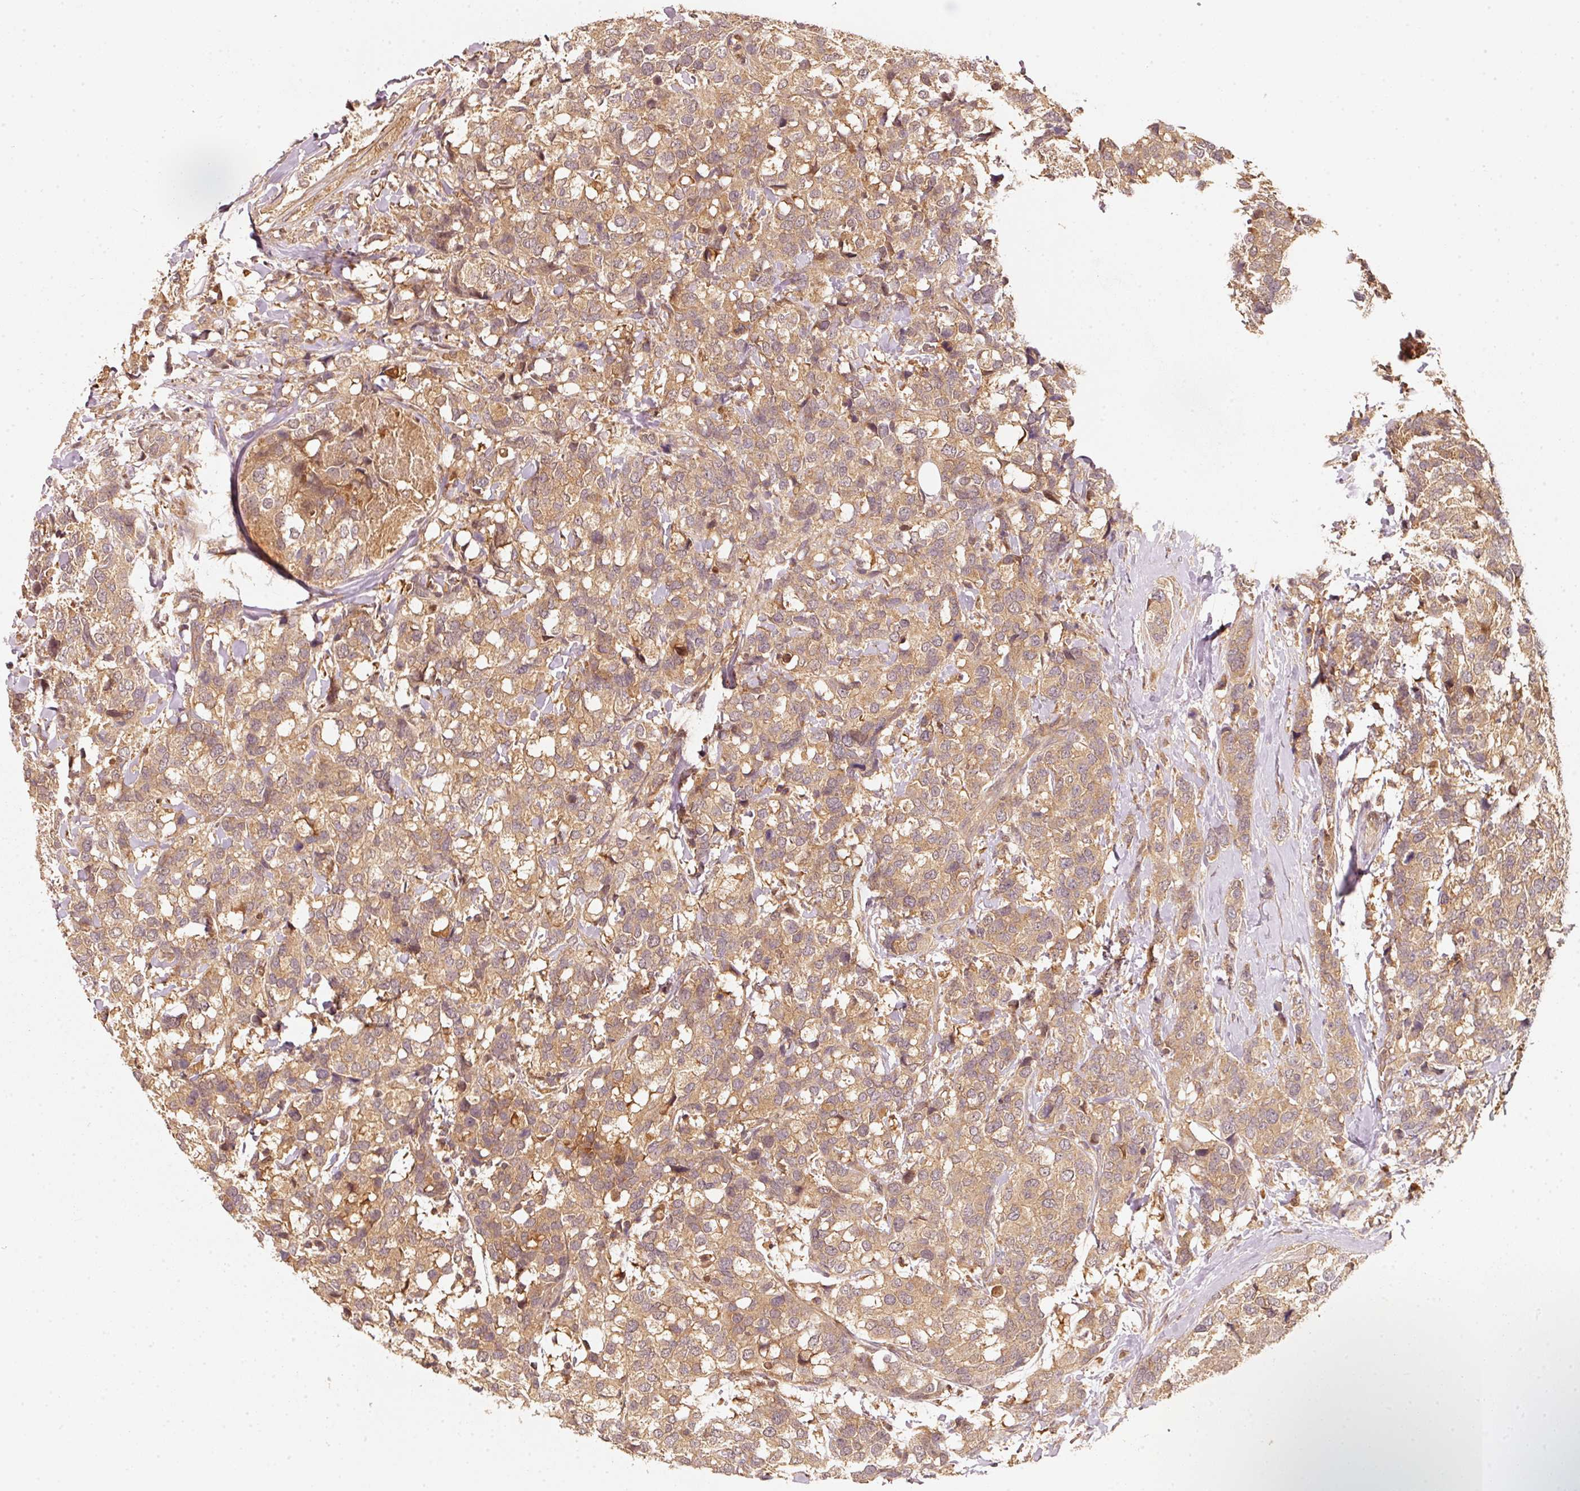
{"staining": {"intensity": "moderate", "quantity": ">75%", "location": "cytoplasmic/membranous"}, "tissue": "breast cancer", "cell_type": "Tumor cells", "image_type": "cancer", "snomed": [{"axis": "morphology", "description": "Lobular carcinoma"}, {"axis": "topography", "description": "Breast"}], "caption": "A brown stain labels moderate cytoplasmic/membranous expression of a protein in breast cancer tumor cells. The protein of interest is stained brown, and the nuclei are stained in blue (DAB (3,3'-diaminobenzidine) IHC with brightfield microscopy, high magnification).", "gene": "RRAS2", "patient": {"sex": "female", "age": 59}}